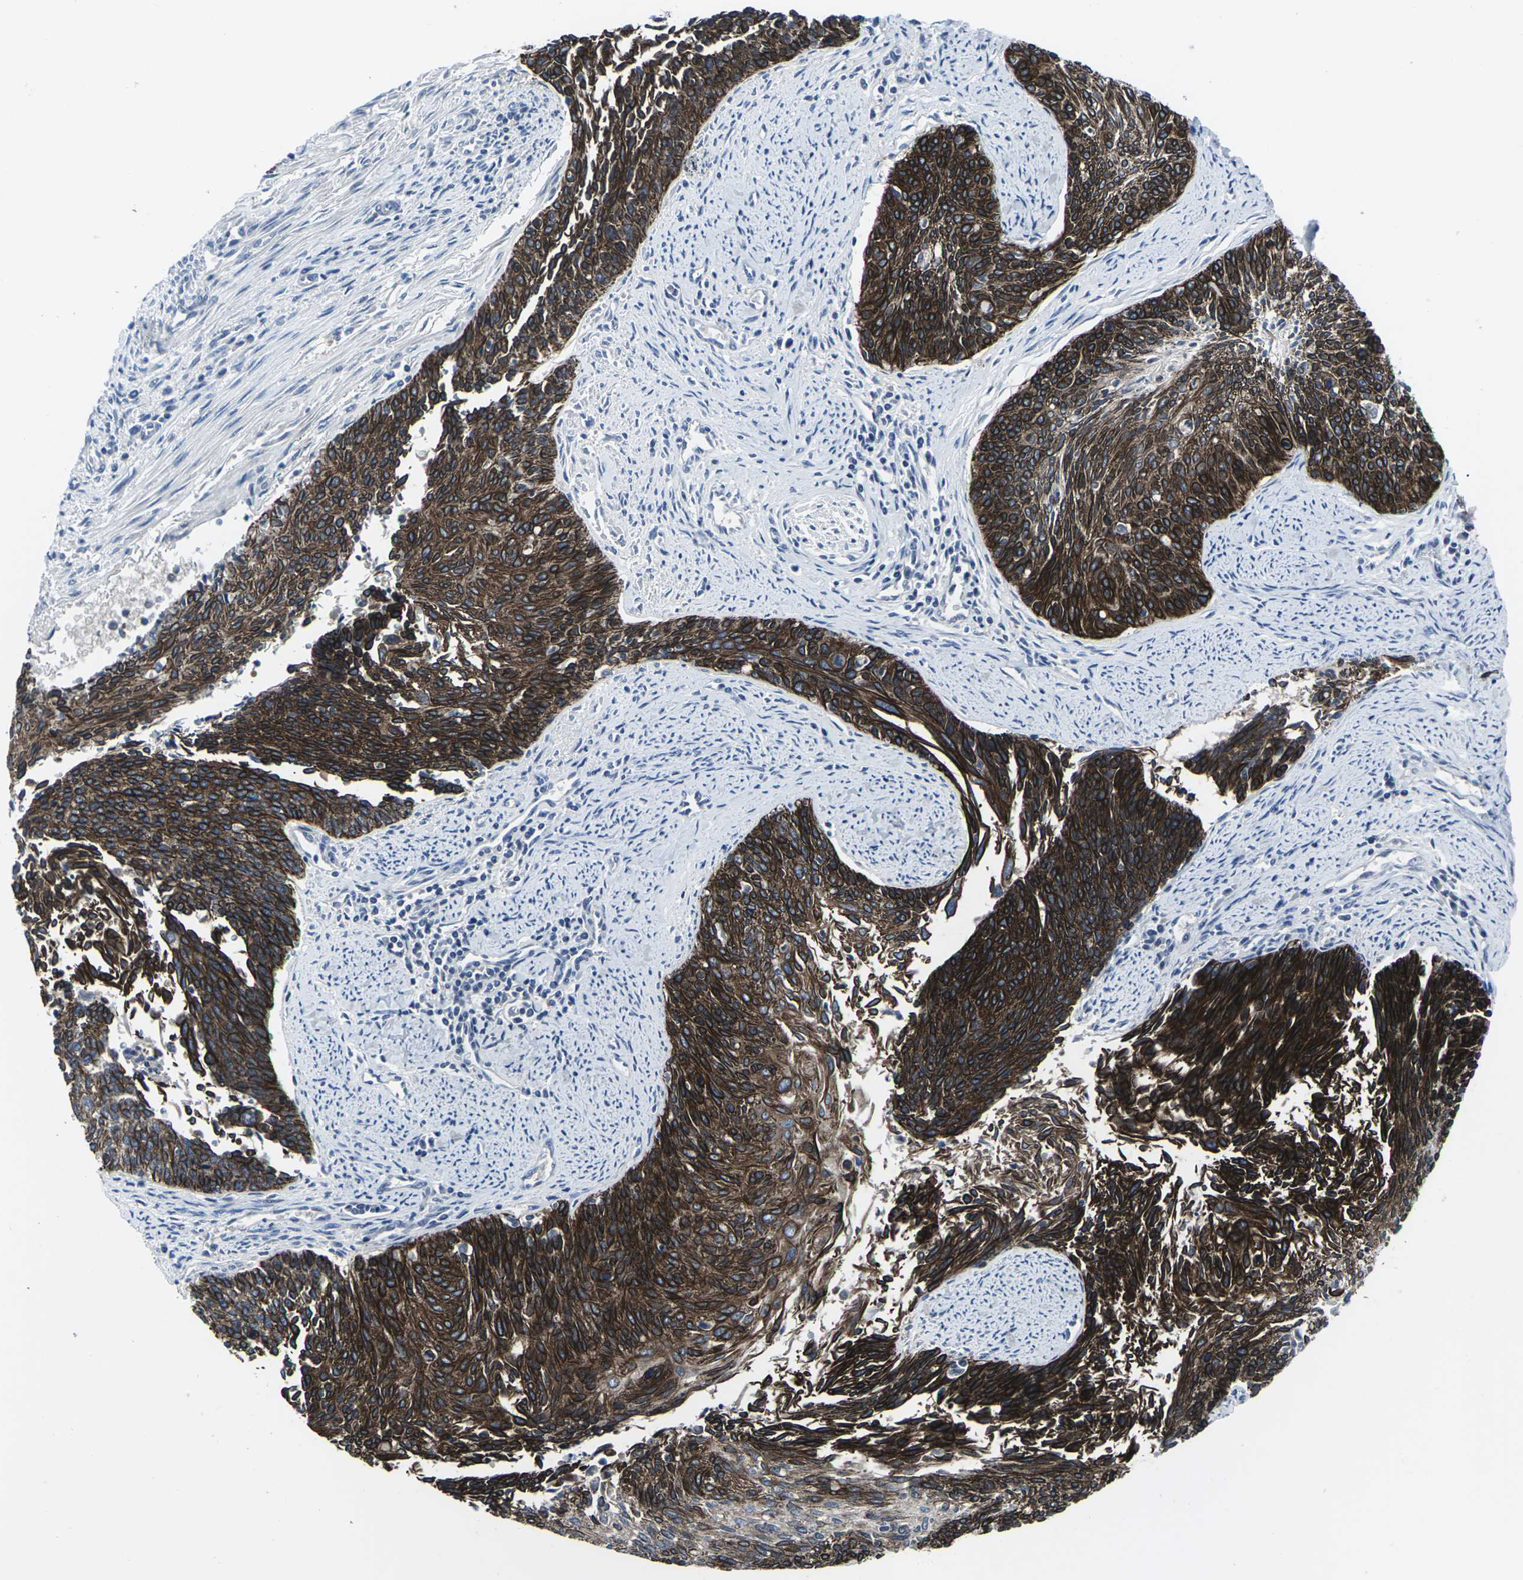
{"staining": {"intensity": "strong", "quantity": ">75%", "location": "cytoplasmic/membranous"}, "tissue": "cervical cancer", "cell_type": "Tumor cells", "image_type": "cancer", "snomed": [{"axis": "morphology", "description": "Squamous cell carcinoma, NOS"}, {"axis": "topography", "description": "Cervix"}], "caption": "Squamous cell carcinoma (cervical) stained with a brown dye shows strong cytoplasmic/membranous positive positivity in about >75% of tumor cells.", "gene": "HPRT1", "patient": {"sex": "female", "age": 55}}